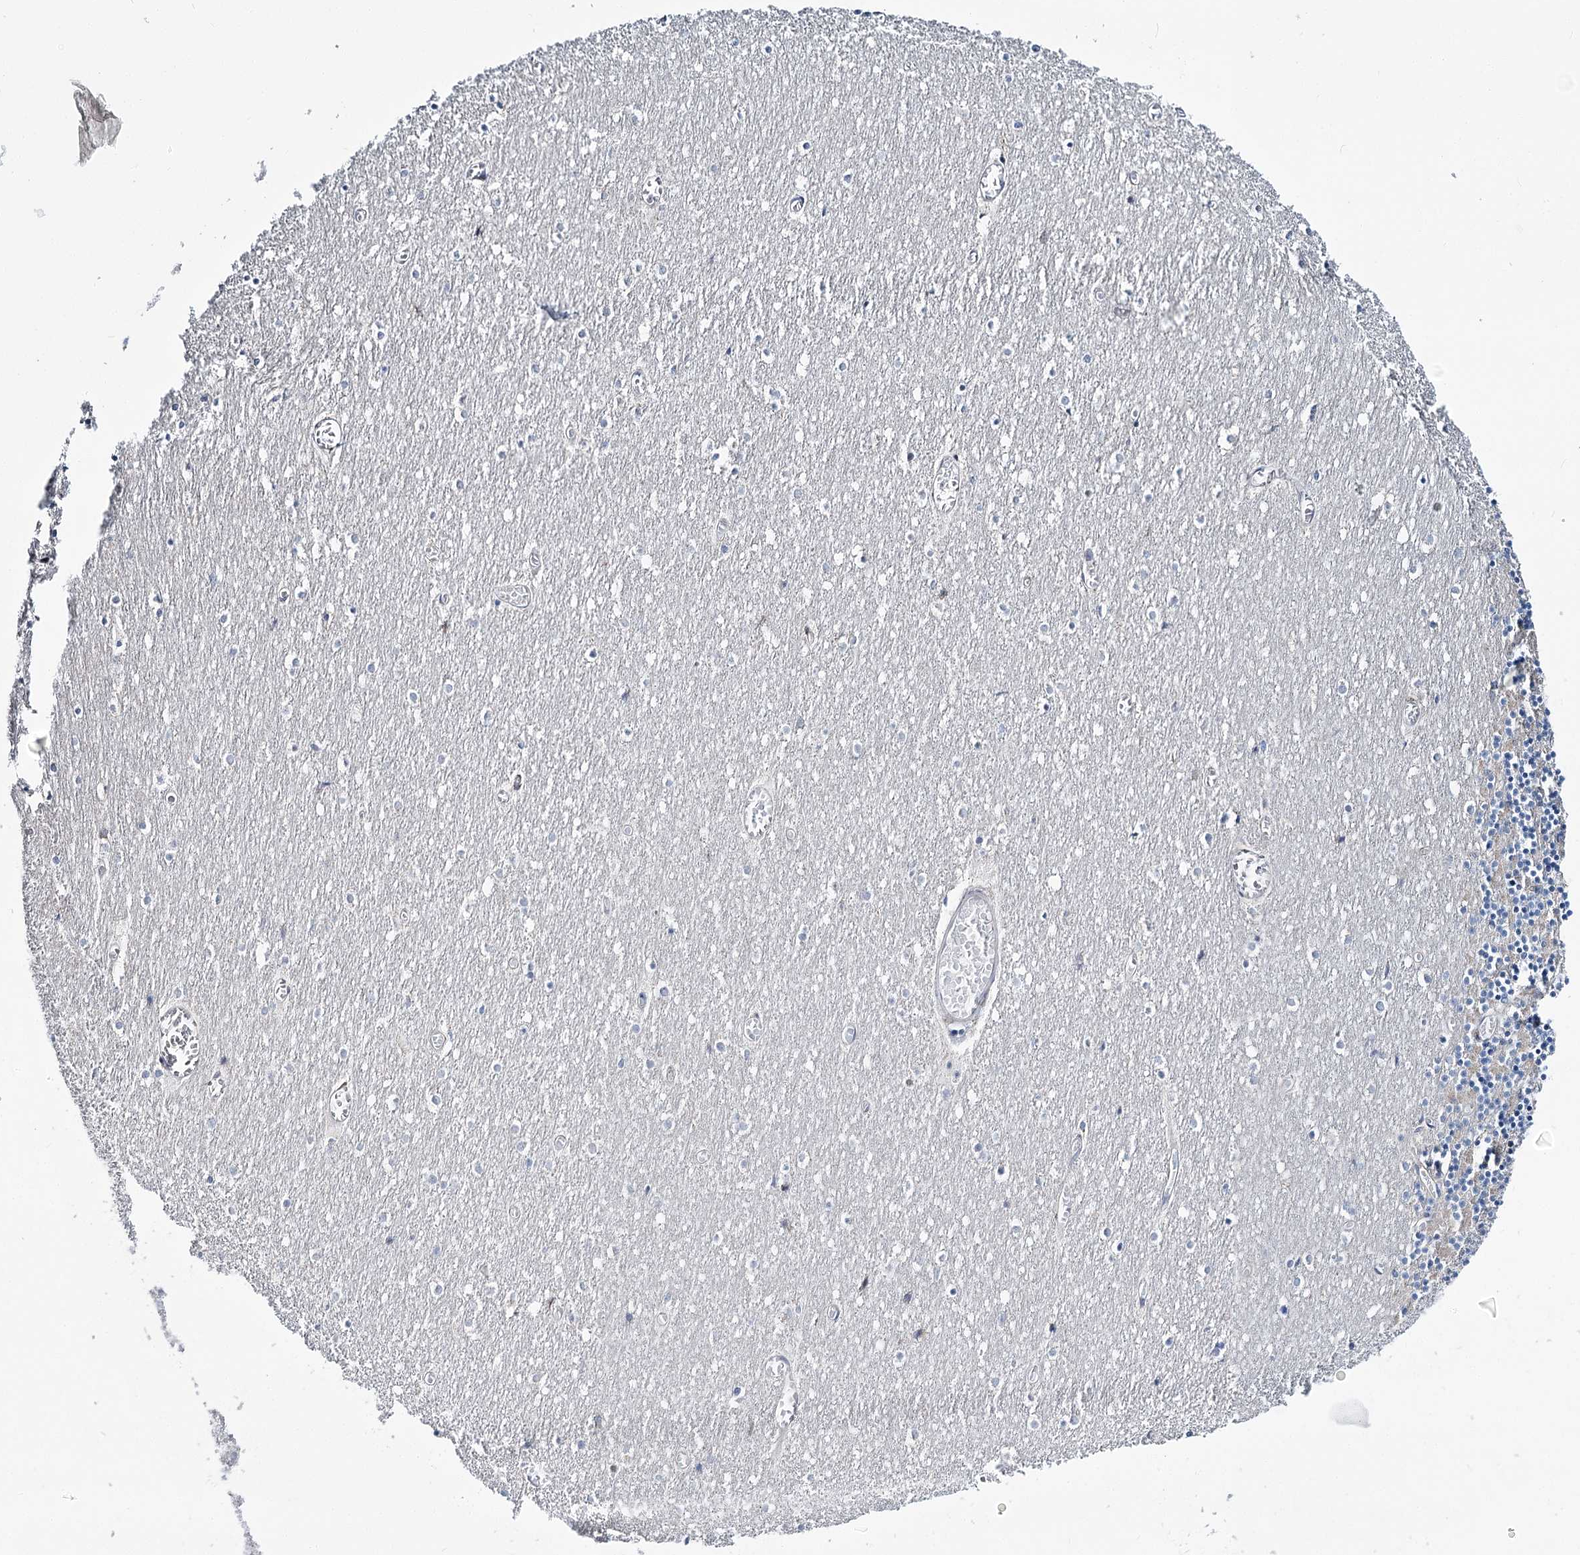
{"staining": {"intensity": "negative", "quantity": "none", "location": "none"}, "tissue": "cerebellum", "cell_type": "Cells in granular layer", "image_type": "normal", "snomed": [{"axis": "morphology", "description": "Normal tissue, NOS"}, {"axis": "topography", "description": "Cerebellum"}], "caption": "This micrograph is of benign cerebellum stained with IHC to label a protein in brown with the nuclei are counter-stained blue. There is no positivity in cells in granular layer.", "gene": "CPLANE1", "patient": {"sex": "female", "age": 28}}